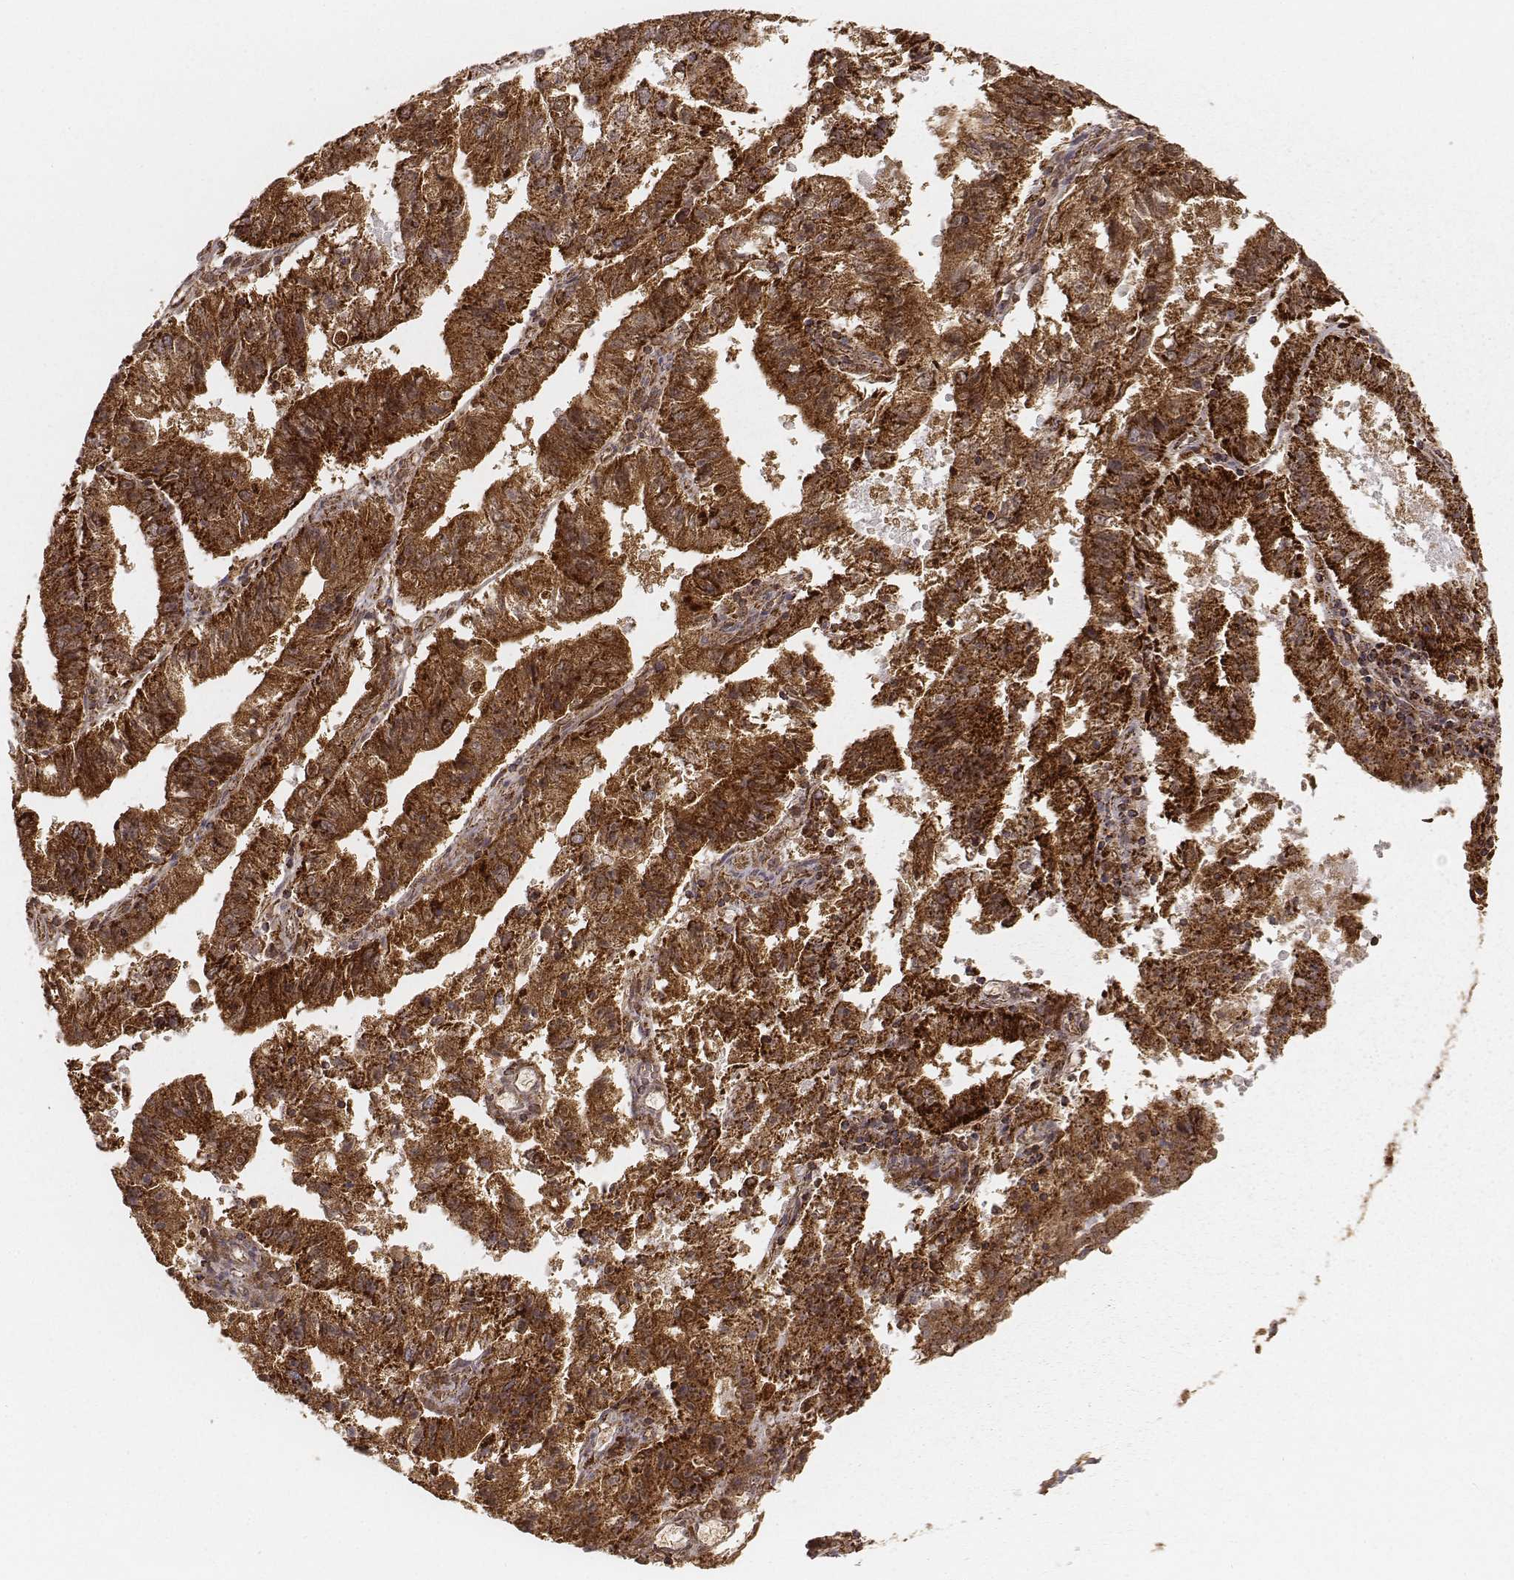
{"staining": {"intensity": "strong", "quantity": ">75%", "location": "cytoplasmic/membranous"}, "tissue": "endometrial cancer", "cell_type": "Tumor cells", "image_type": "cancer", "snomed": [{"axis": "morphology", "description": "Adenocarcinoma, NOS"}, {"axis": "topography", "description": "Endometrium"}], "caption": "A high-resolution image shows IHC staining of endometrial cancer, which displays strong cytoplasmic/membranous staining in about >75% of tumor cells.", "gene": "CS", "patient": {"sex": "female", "age": 82}}